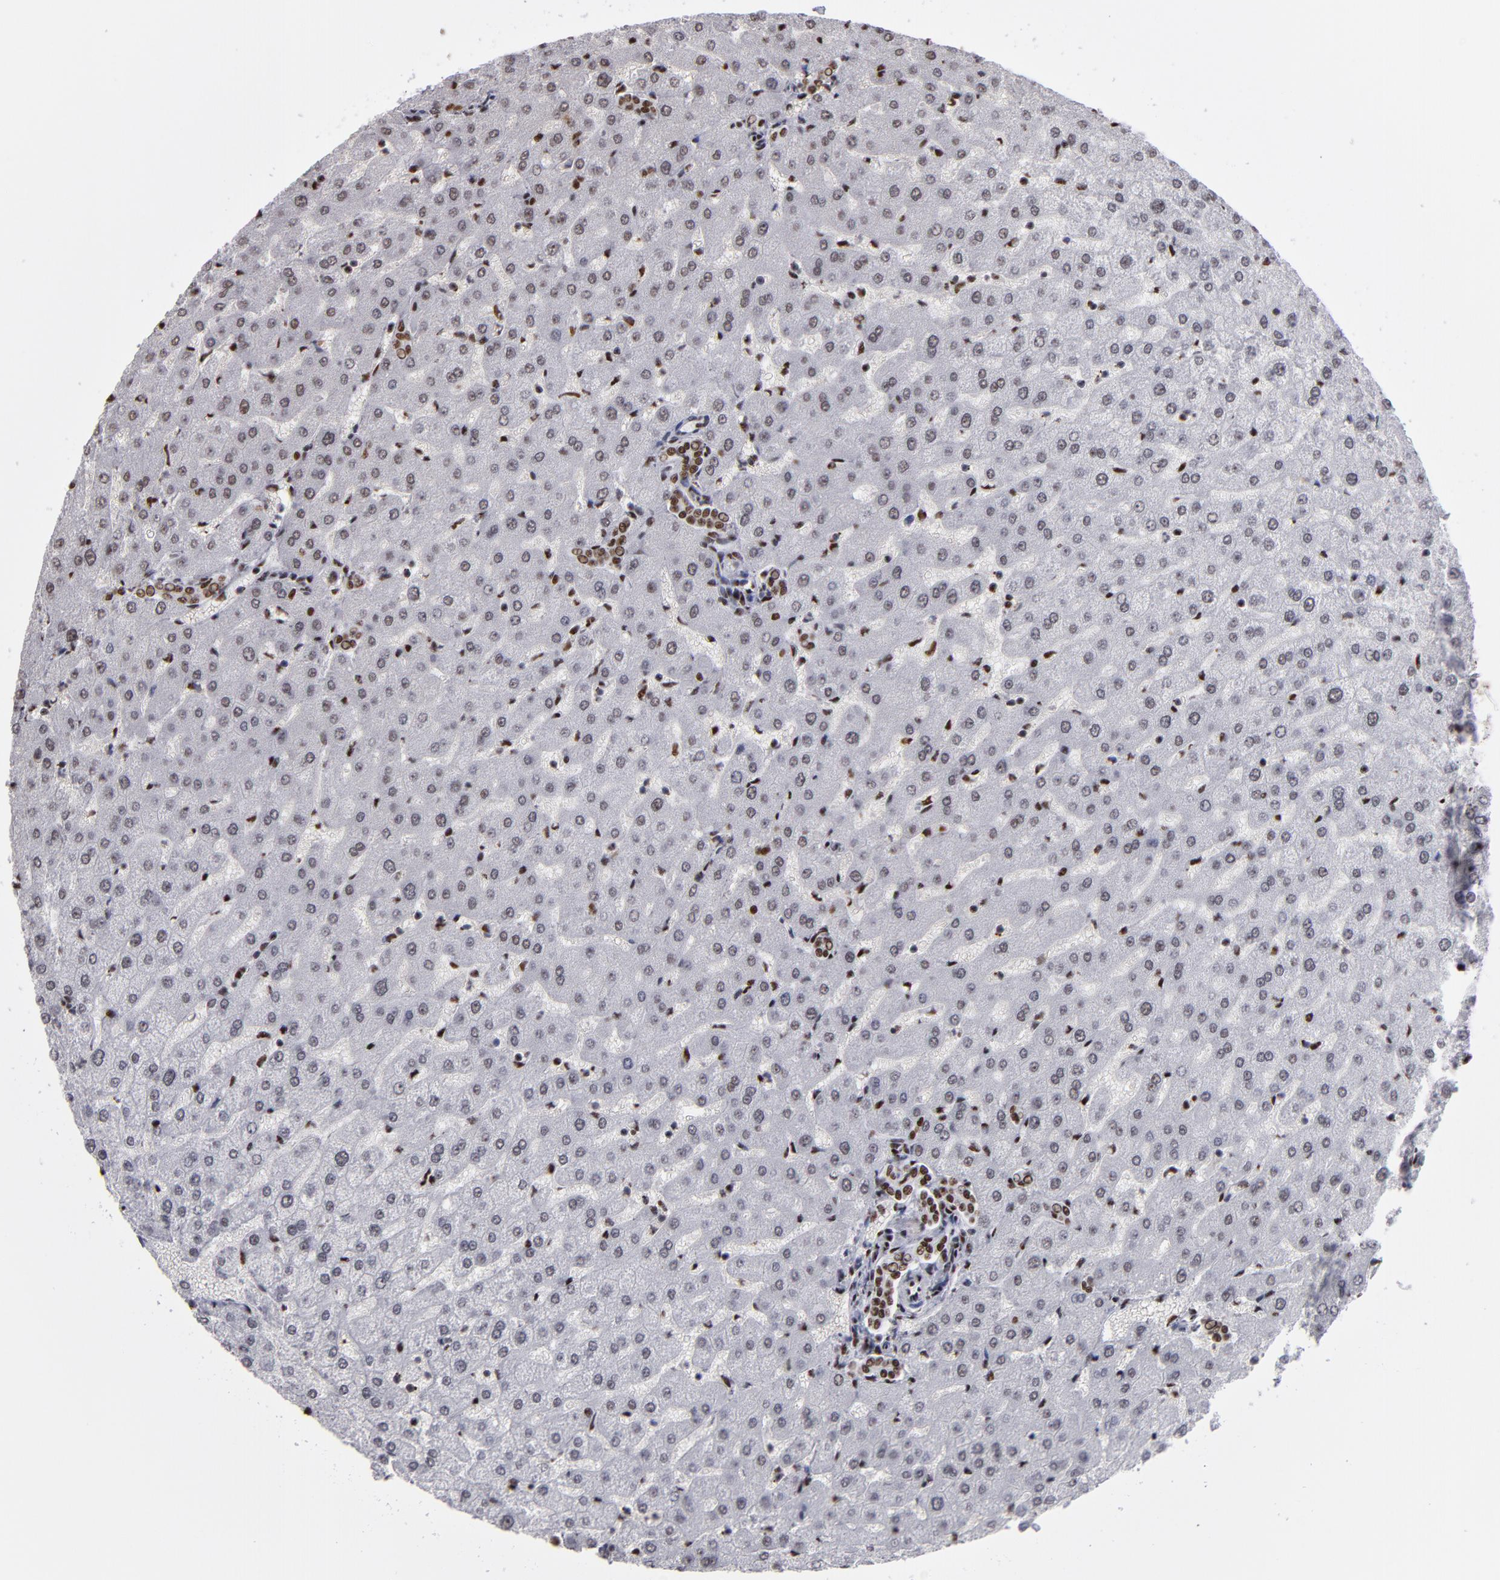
{"staining": {"intensity": "strong", "quantity": ">75%", "location": "nuclear"}, "tissue": "liver", "cell_type": "Cholangiocytes", "image_type": "normal", "snomed": [{"axis": "morphology", "description": "Normal tissue, NOS"}, {"axis": "morphology", "description": "Fibrosis, NOS"}, {"axis": "topography", "description": "Liver"}], "caption": "Protein analysis of unremarkable liver displays strong nuclear positivity in approximately >75% of cholangiocytes. (DAB (3,3'-diaminobenzidine) IHC with brightfield microscopy, high magnification).", "gene": "MRE11", "patient": {"sex": "female", "age": 29}}